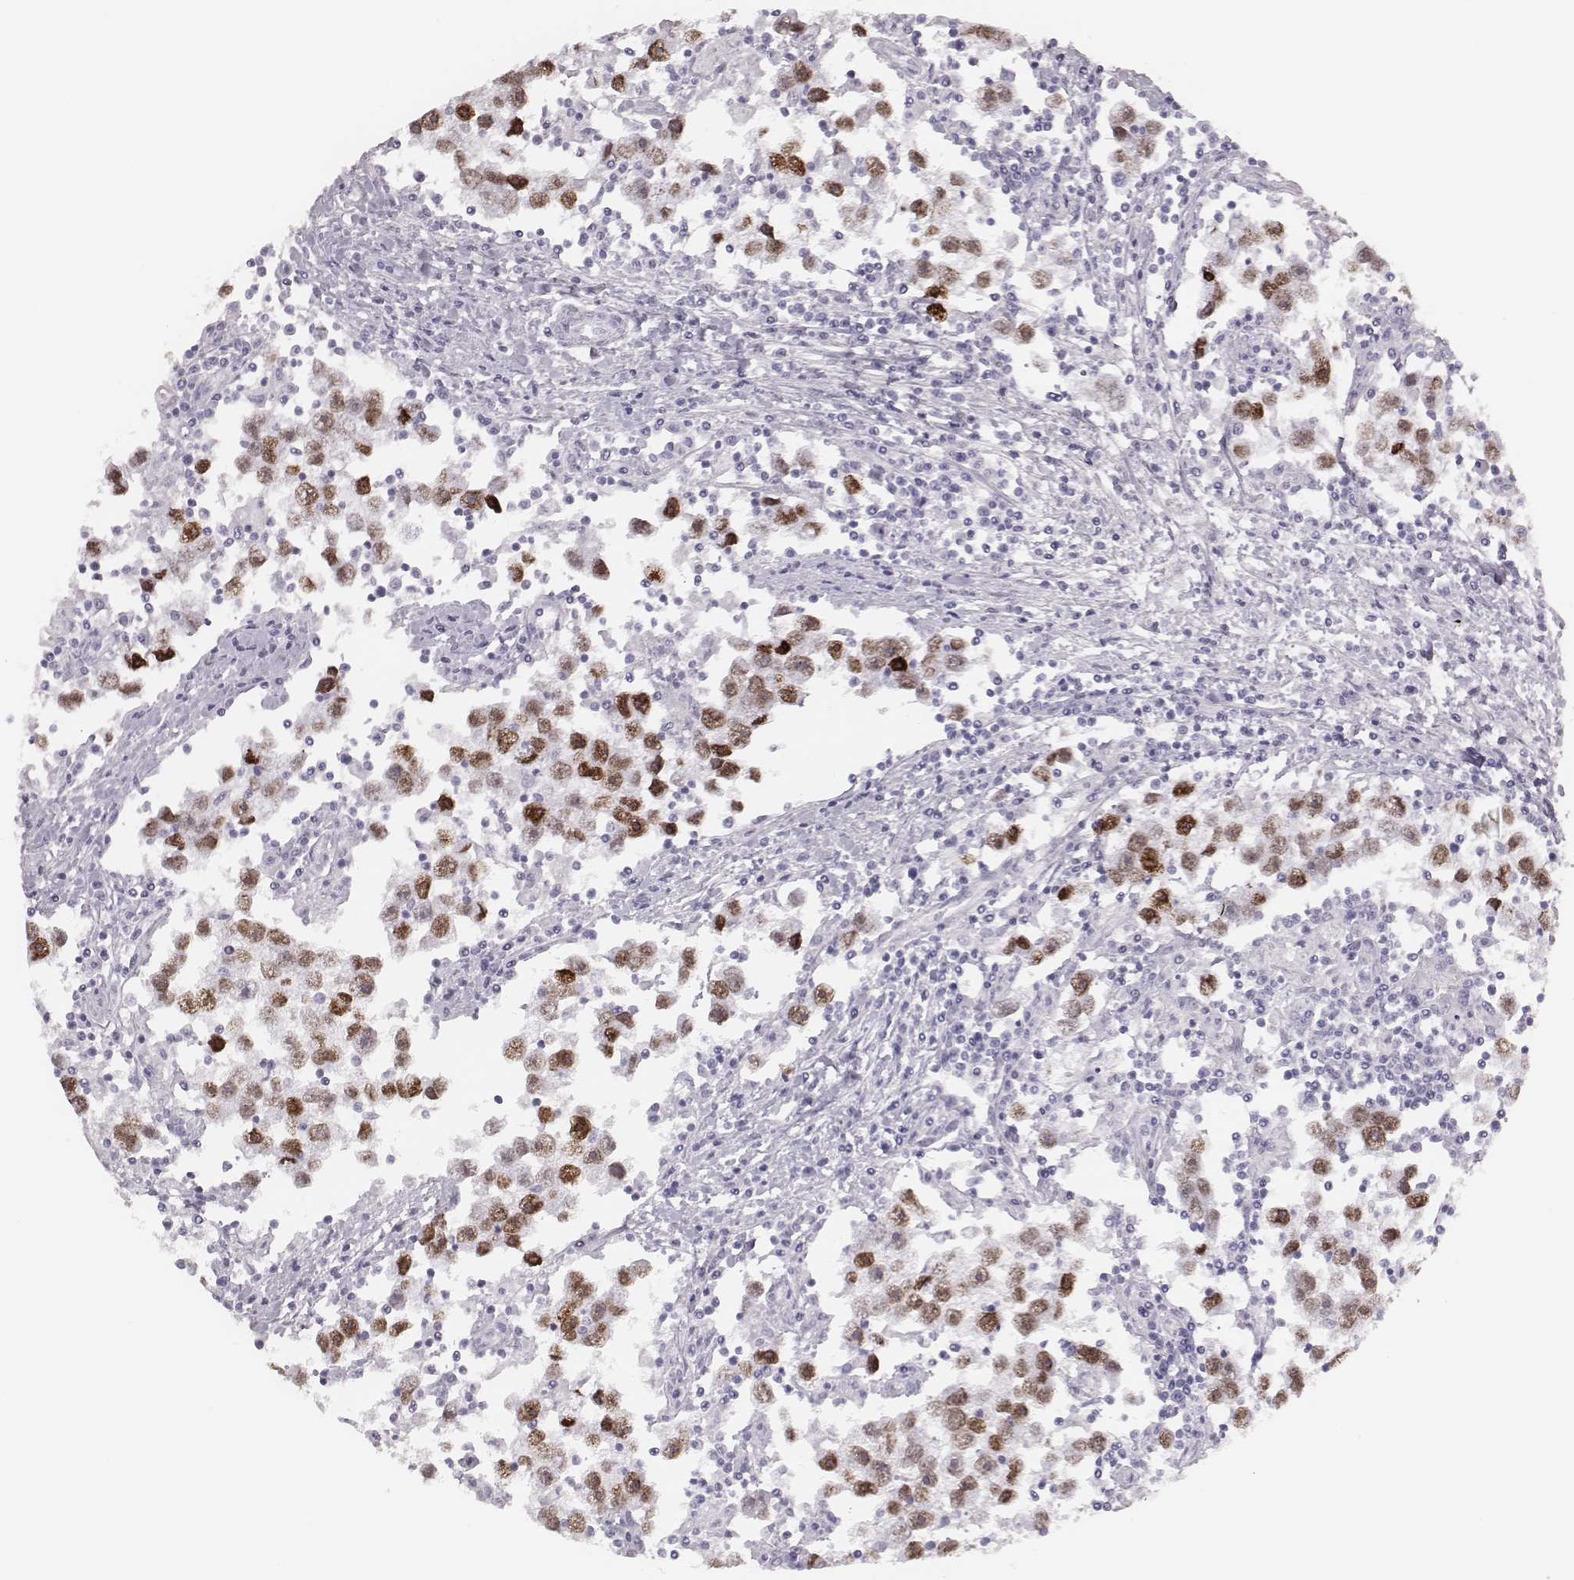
{"staining": {"intensity": "moderate", "quantity": ">75%", "location": "nuclear"}, "tissue": "testis cancer", "cell_type": "Tumor cells", "image_type": "cancer", "snomed": [{"axis": "morphology", "description": "Seminoma, NOS"}, {"axis": "topography", "description": "Testis"}], "caption": "This micrograph exhibits IHC staining of human testis seminoma, with medium moderate nuclear expression in approximately >75% of tumor cells.", "gene": "H1-6", "patient": {"sex": "male", "age": 30}}